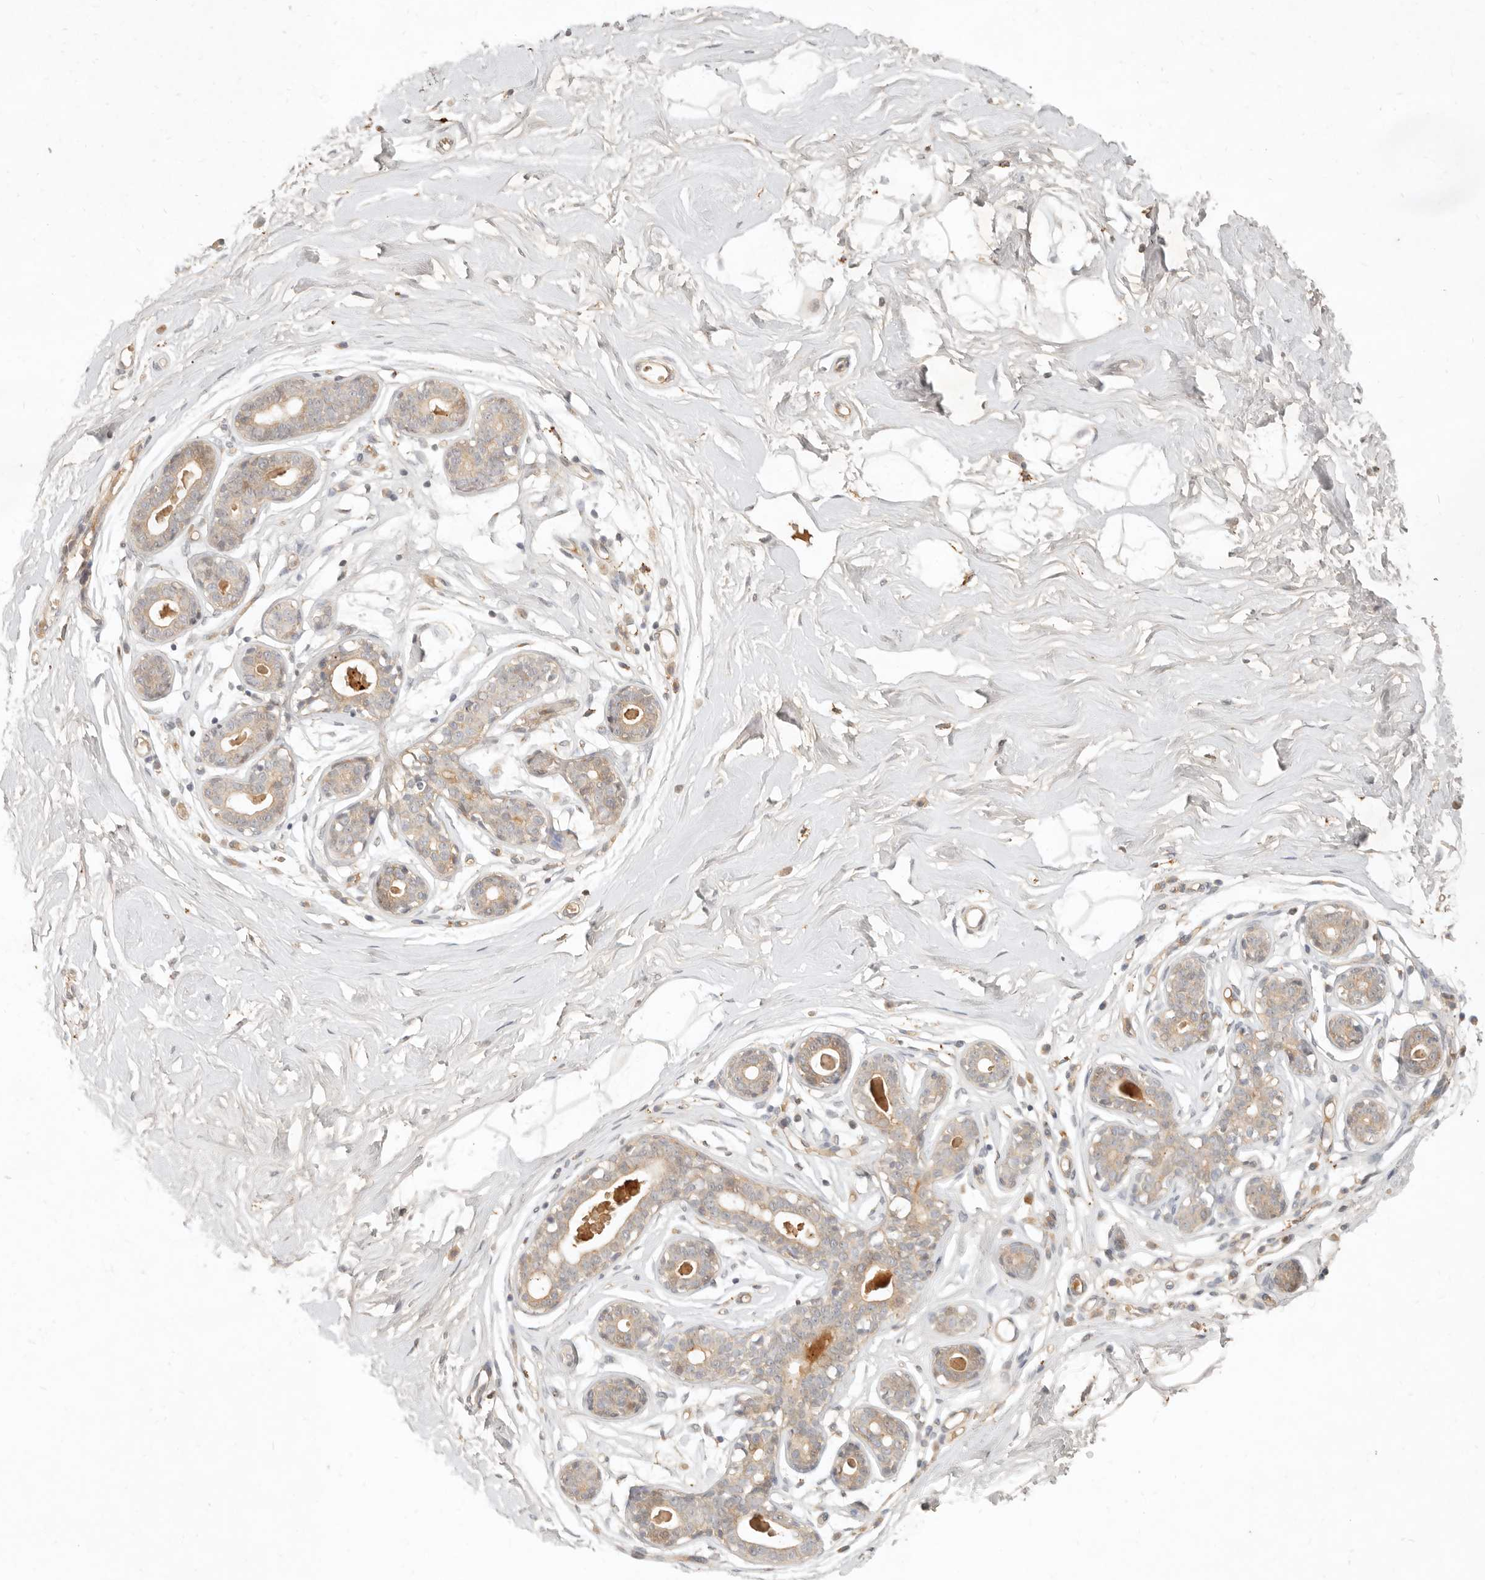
{"staining": {"intensity": "moderate", "quantity": "<25%", "location": "cytoplasmic/membranous"}, "tissue": "breast", "cell_type": "Adipocytes", "image_type": "normal", "snomed": [{"axis": "morphology", "description": "Normal tissue, NOS"}, {"axis": "morphology", "description": "Adenoma, NOS"}, {"axis": "topography", "description": "Breast"}], "caption": "Moderate cytoplasmic/membranous positivity for a protein is present in approximately <25% of adipocytes of normal breast using immunohistochemistry.", "gene": "UBXN11", "patient": {"sex": "female", "age": 23}}